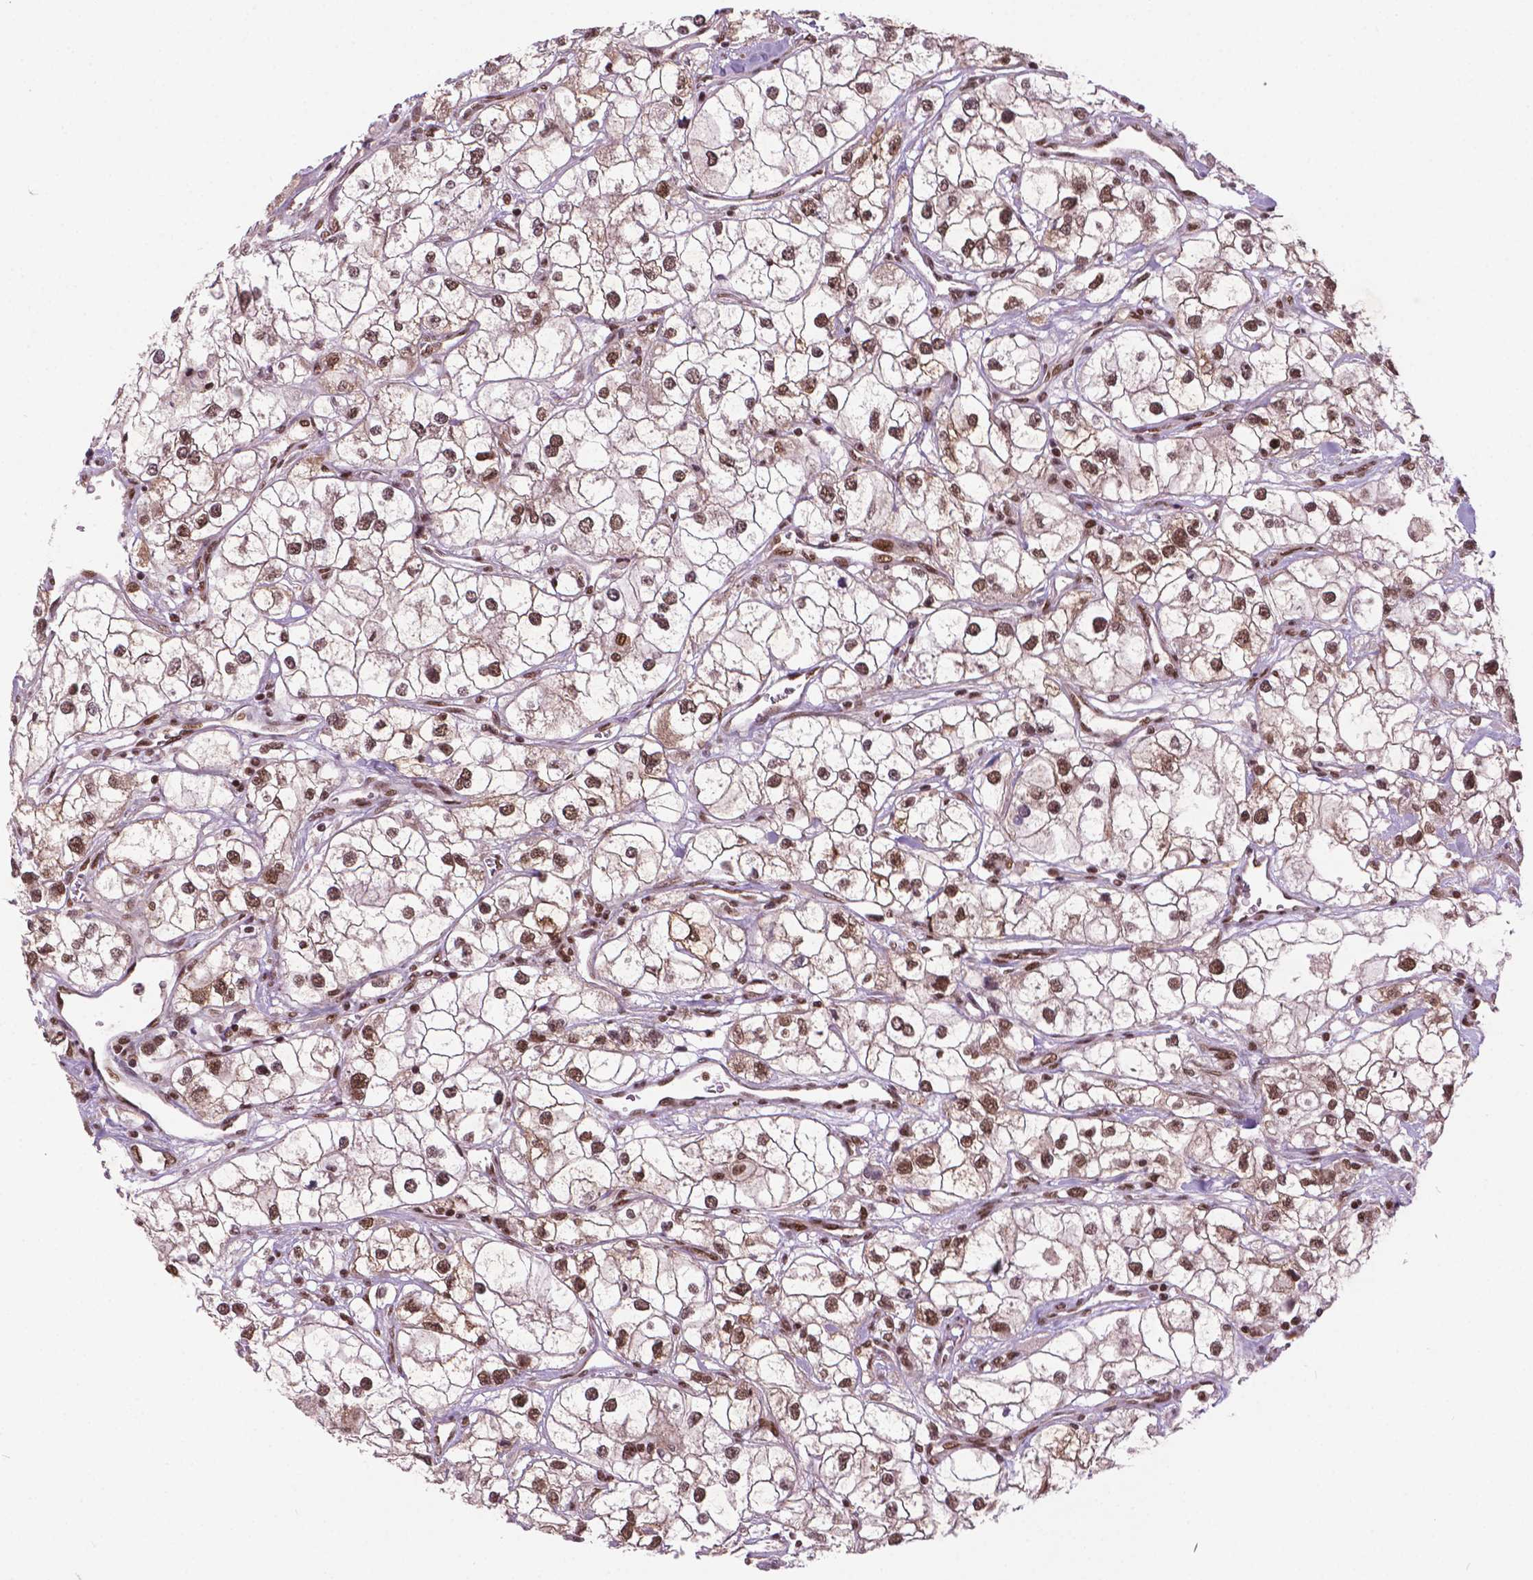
{"staining": {"intensity": "moderate", "quantity": "25%-75%", "location": "nuclear"}, "tissue": "renal cancer", "cell_type": "Tumor cells", "image_type": "cancer", "snomed": [{"axis": "morphology", "description": "Adenocarcinoma, NOS"}, {"axis": "topography", "description": "Kidney"}], "caption": "Moderate nuclear expression is present in approximately 25%-75% of tumor cells in renal adenocarcinoma. The staining was performed using DAB, with brown indicating positive protein expression. Nuclei are stained blue with hematoxylin.", "gene": "SIRT6", "patient": {"sex": "male", "age": 59}}